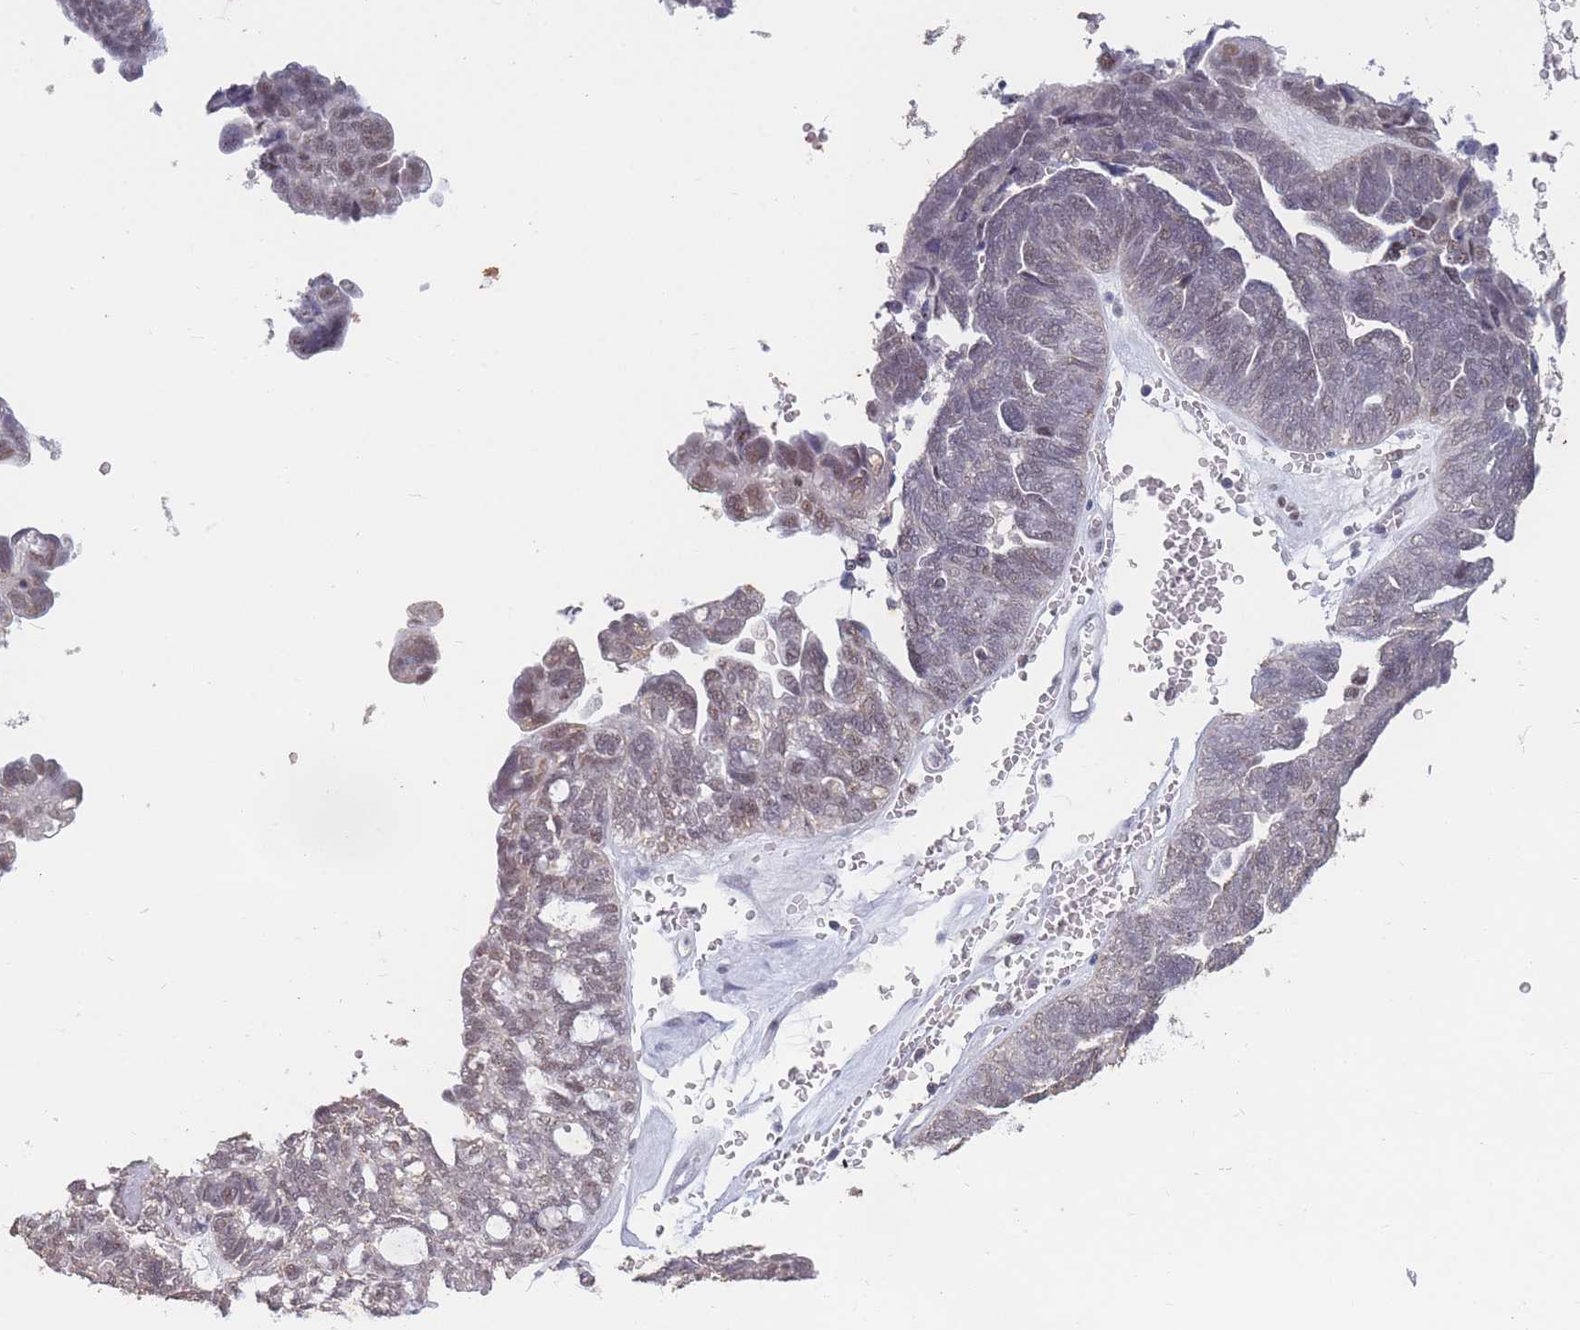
{"staining": {"intensity": "weak", "quantity": "25%-75%", "location": "nuclear"}, "tissue": "ovarian cancer", "cell_type": "Tumor cells", "image_type": "cancer", "snomed": [{"axis": "morphology", "description": "Cystadenocarcinoma, serous, NOS"}, {"axis": "topography", "description": "Ovary"}], "caption": "The histopathology image demonstrates immunohistochemical staining of serous cystadenocarcinoma (ovarian). There is weak nuclear positivity is present in approximately 25%-75% of tumor cells. The protein of interest is shown in brown color, while the nuclei are stained blue.", "gene": "SNRPA1", "patient": {"sex": "female", "age": 79}}